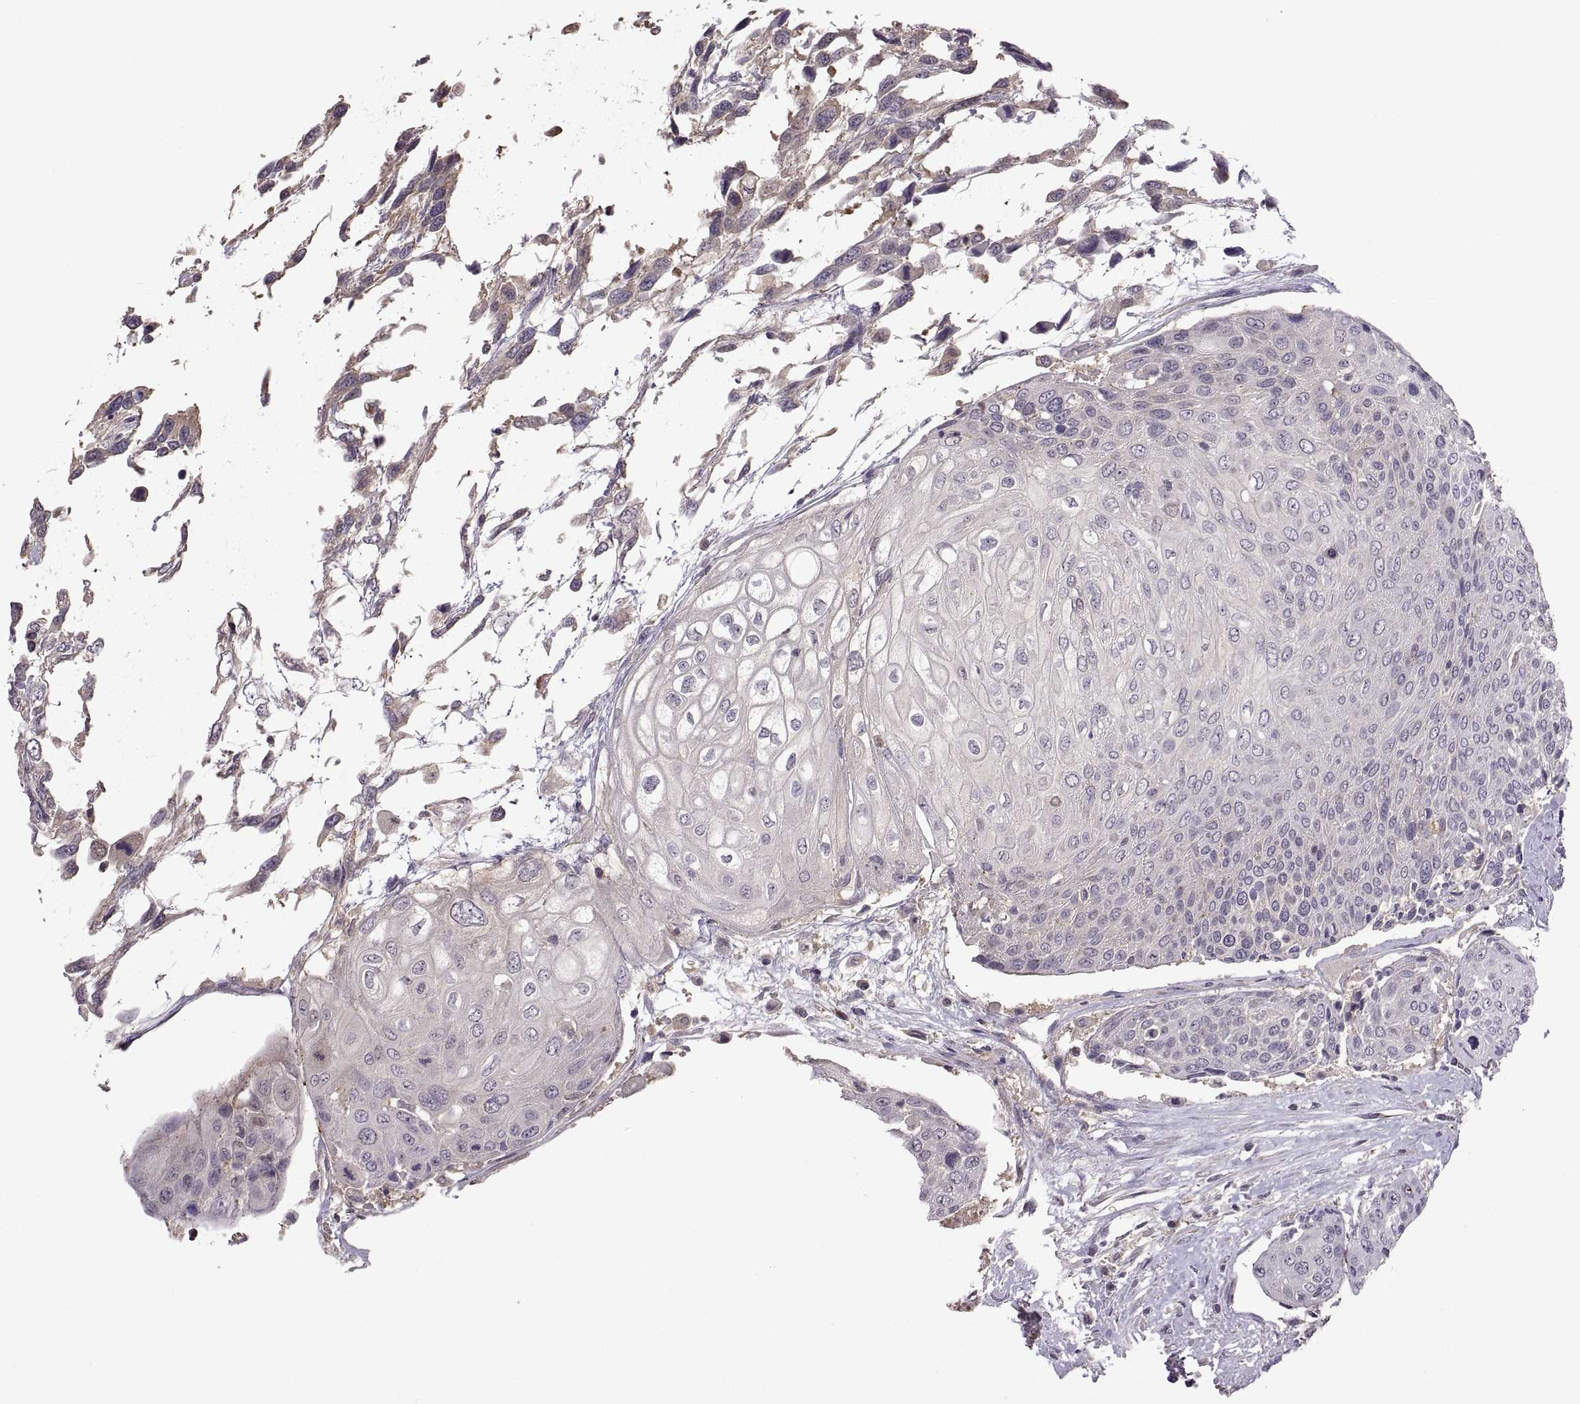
{"staining": {"intensity": "negative", "quantity": "none", "location": "none"}, "tissue": "urothelial cancer", "cell_type": "Tumor cells", "image_type": "cancer", "snomed": [{"axis": "morphology", "description": "Urothelial carcinoma, High grade"}, {"axis": "topography", "description": "Urinary bladder"}], "caption": "This is a micrograph of immunohistochemistry staining of high-grade urothelial carcinoma, which shows no expression in tumor cells. (DAB immunohistochemistry, high magnification).", "gene": "NMNAT2", "patient": {"sex": "female", "age": 70}}